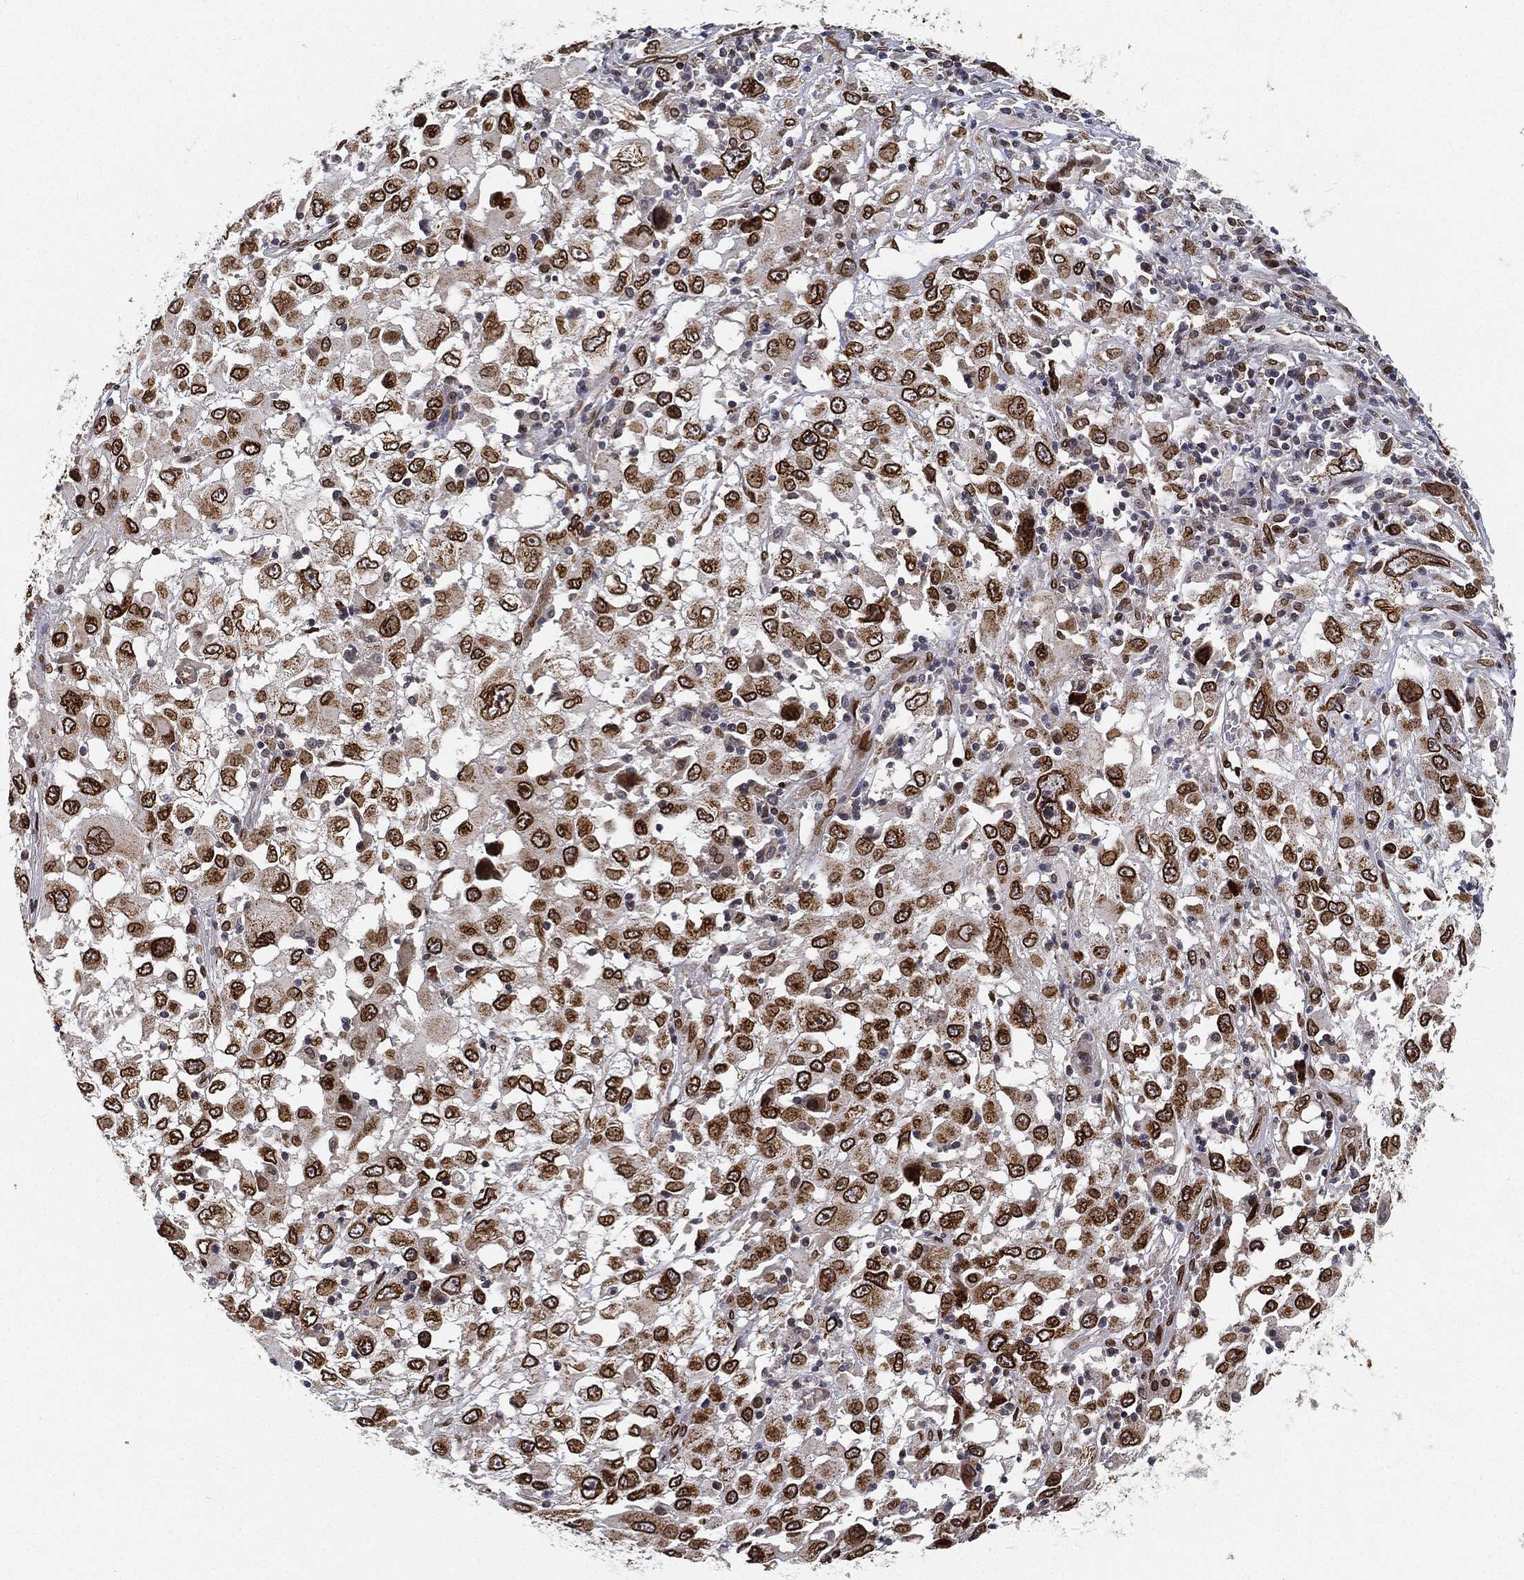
{"staining": {"intensity": "strong", "quantity": ">75%", "location": "cytoplasmic/membranous,nuclear"}, "tissue": "melanoma", "cell_type": "Tumor cells", "image_type": "cancer", "snomed": [{"axis": "morphology", "description": "Malignant melanoma, Metastatic site"}, {"axis": "topography", "description": "Soft tissue"}], "caption": "IHC staining of melanoma, which shows high levels of strong cytoplasmic/membranous and nuclear staining in approximately >75% of tumor cells indicating strong cytoplasmic/membranous and nuclear protein expression. The staining was performed using DAB (3,3'-diaminobenzidine) (brown) for protein detection and nuclei were counterstained in hematoxylin (blue).", "gene": "PALB2", "patient": {"sex": "male", "age": 50}}